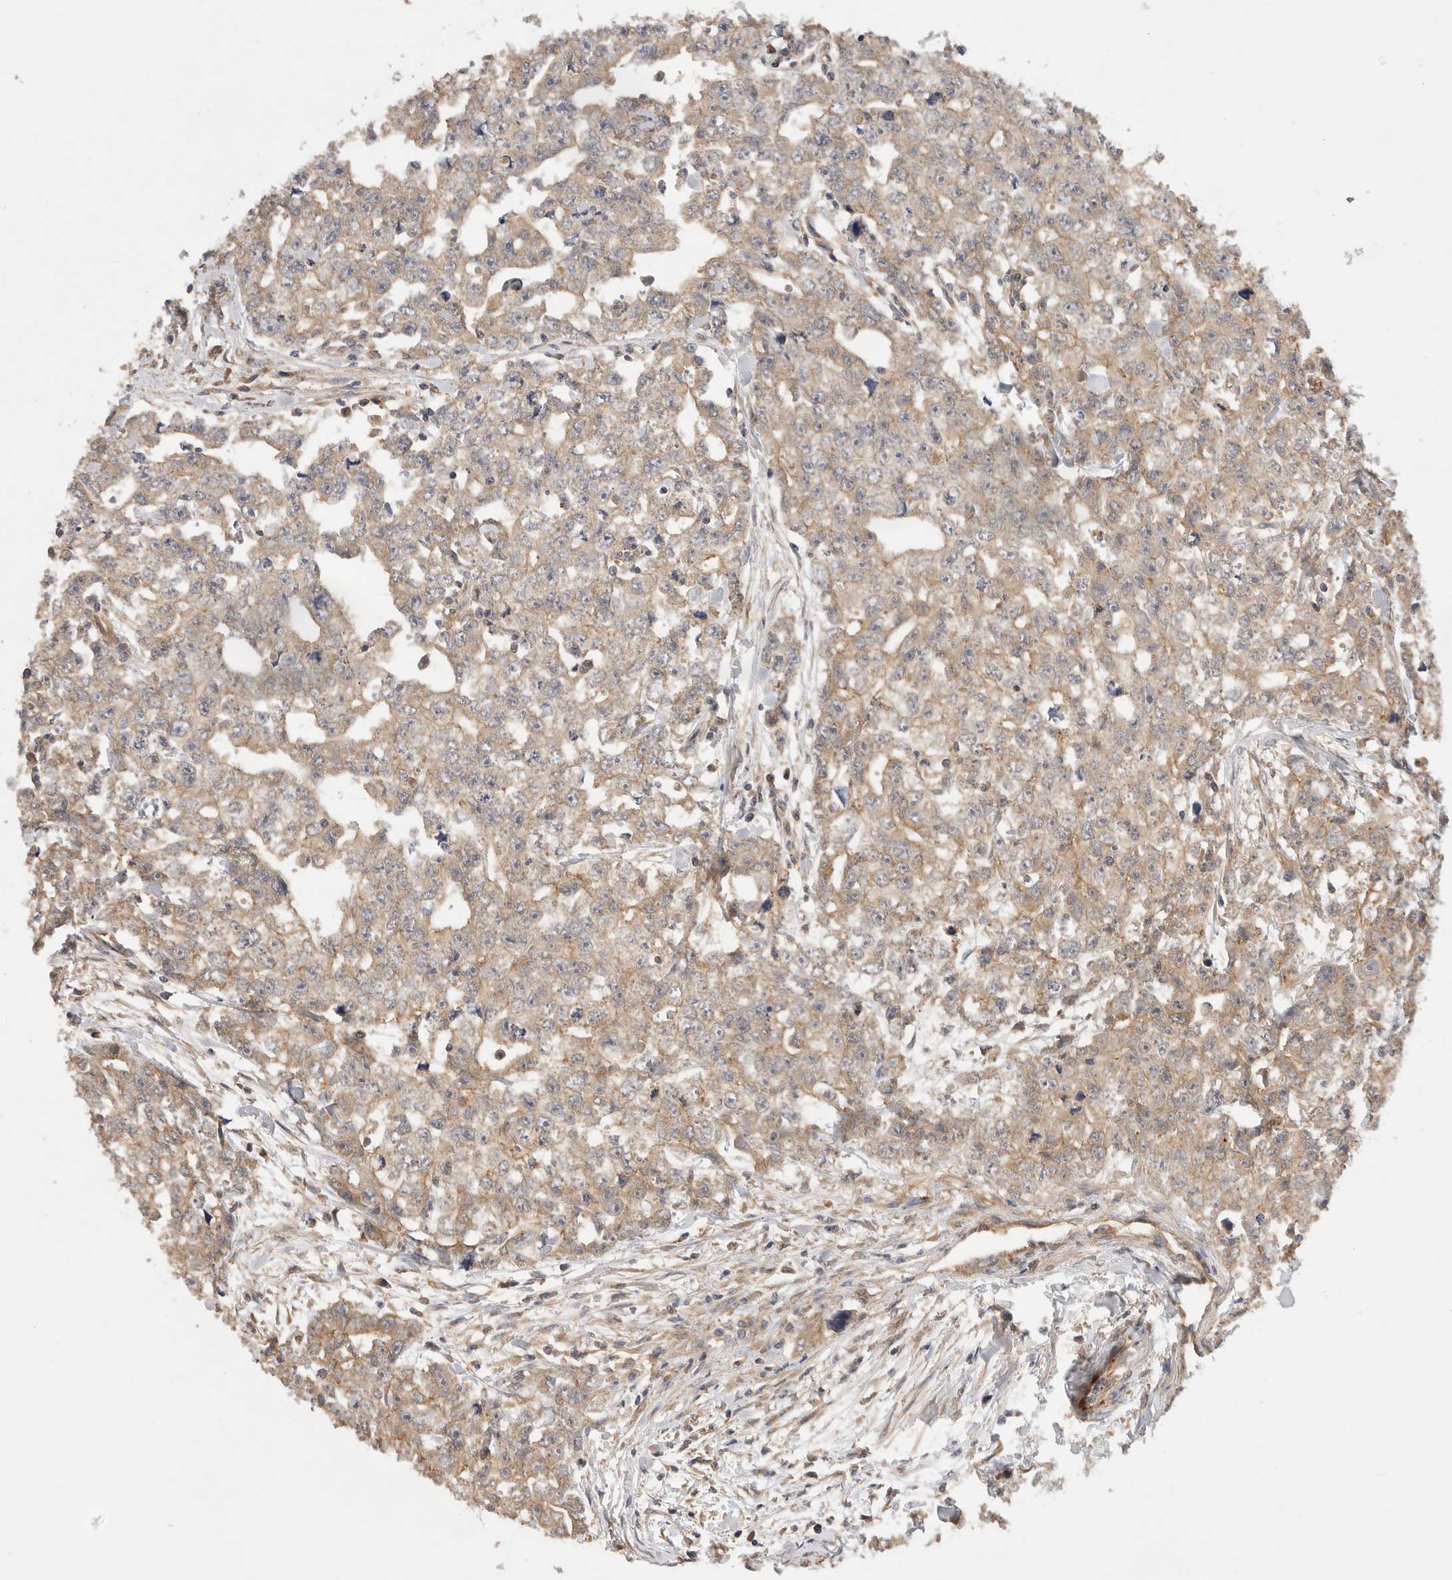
{"staining": {"intensity": "weak", "quantity": "25%-75%", "location": "cytoplasmic/membranous"}, "tissue": "testis cancer", "cell_type": "Tumor cells", "image_type": "cancer", "snomed": [{"axis": "morphology", "description": "Carcinoma, Embryonal, NOS"}, {"axis": "topography", "description": "Testis"}], "caption": "Weak cytoplasmic/membranous protein positivity is appreciated in about 25%-75% of tumor cells in testis cancer (embryonal carcinoma).", "gene": "SGK3", "patient": {"sex": "male", "age": 28}}